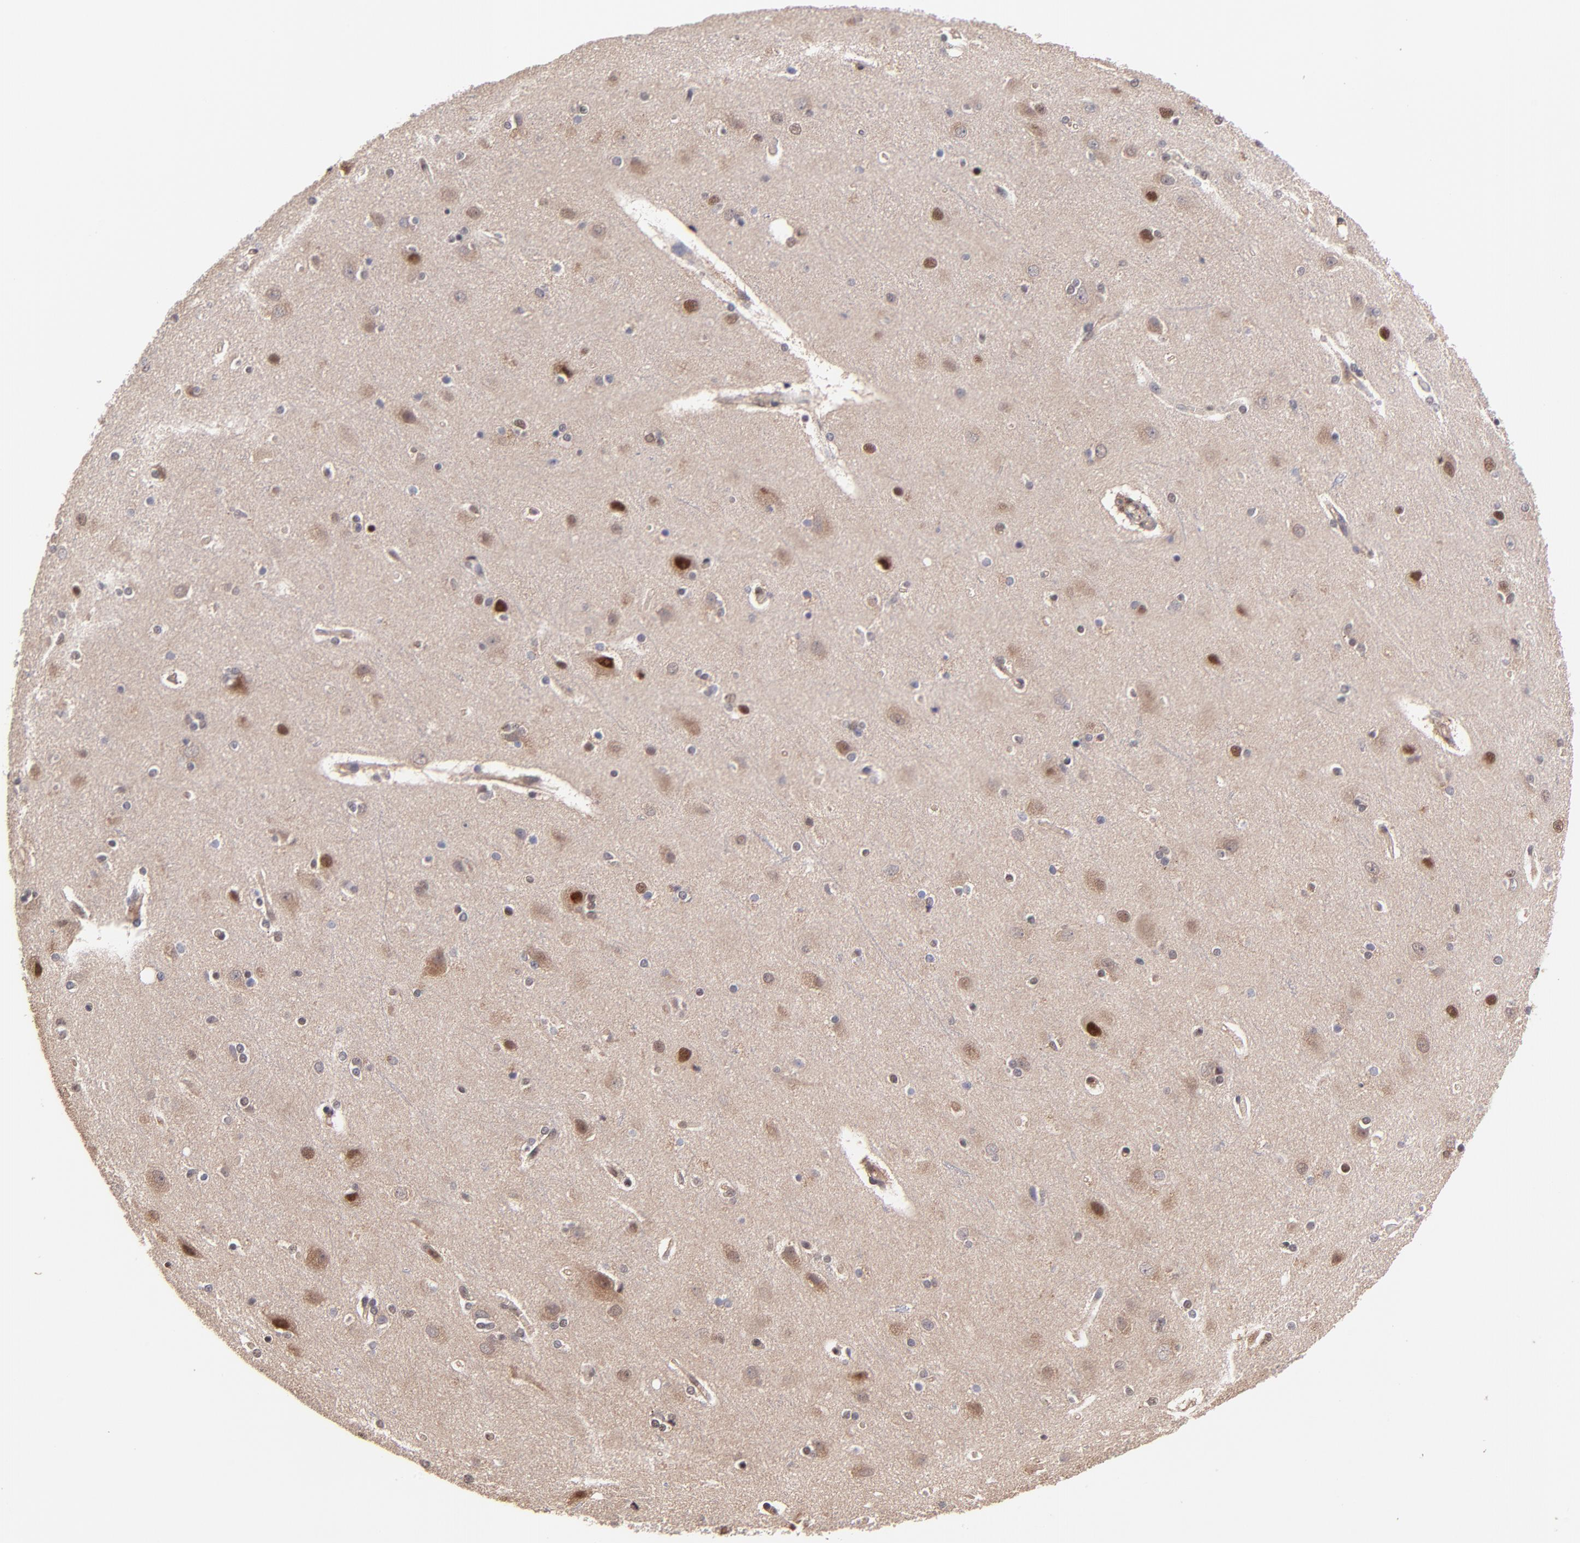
{"staining": {"intensity": "negative", "quantity": "none", "location": "none"}, "tissue": "cerebral cortex", "cell_type": "Endothelial cells", "image_type": "normal", "snomed": [{"axis": "morphology", "description": "Normal tissue, NOS"}, {"axis": "topography", "description": "Cerebral cortex"}], "caption": "Protein analysis of unremarkable cerebral cortex reveals no significant staining in endothelial cells.", "gene": "PSMA6", "patient": {"sex": "female", "age": 54}}